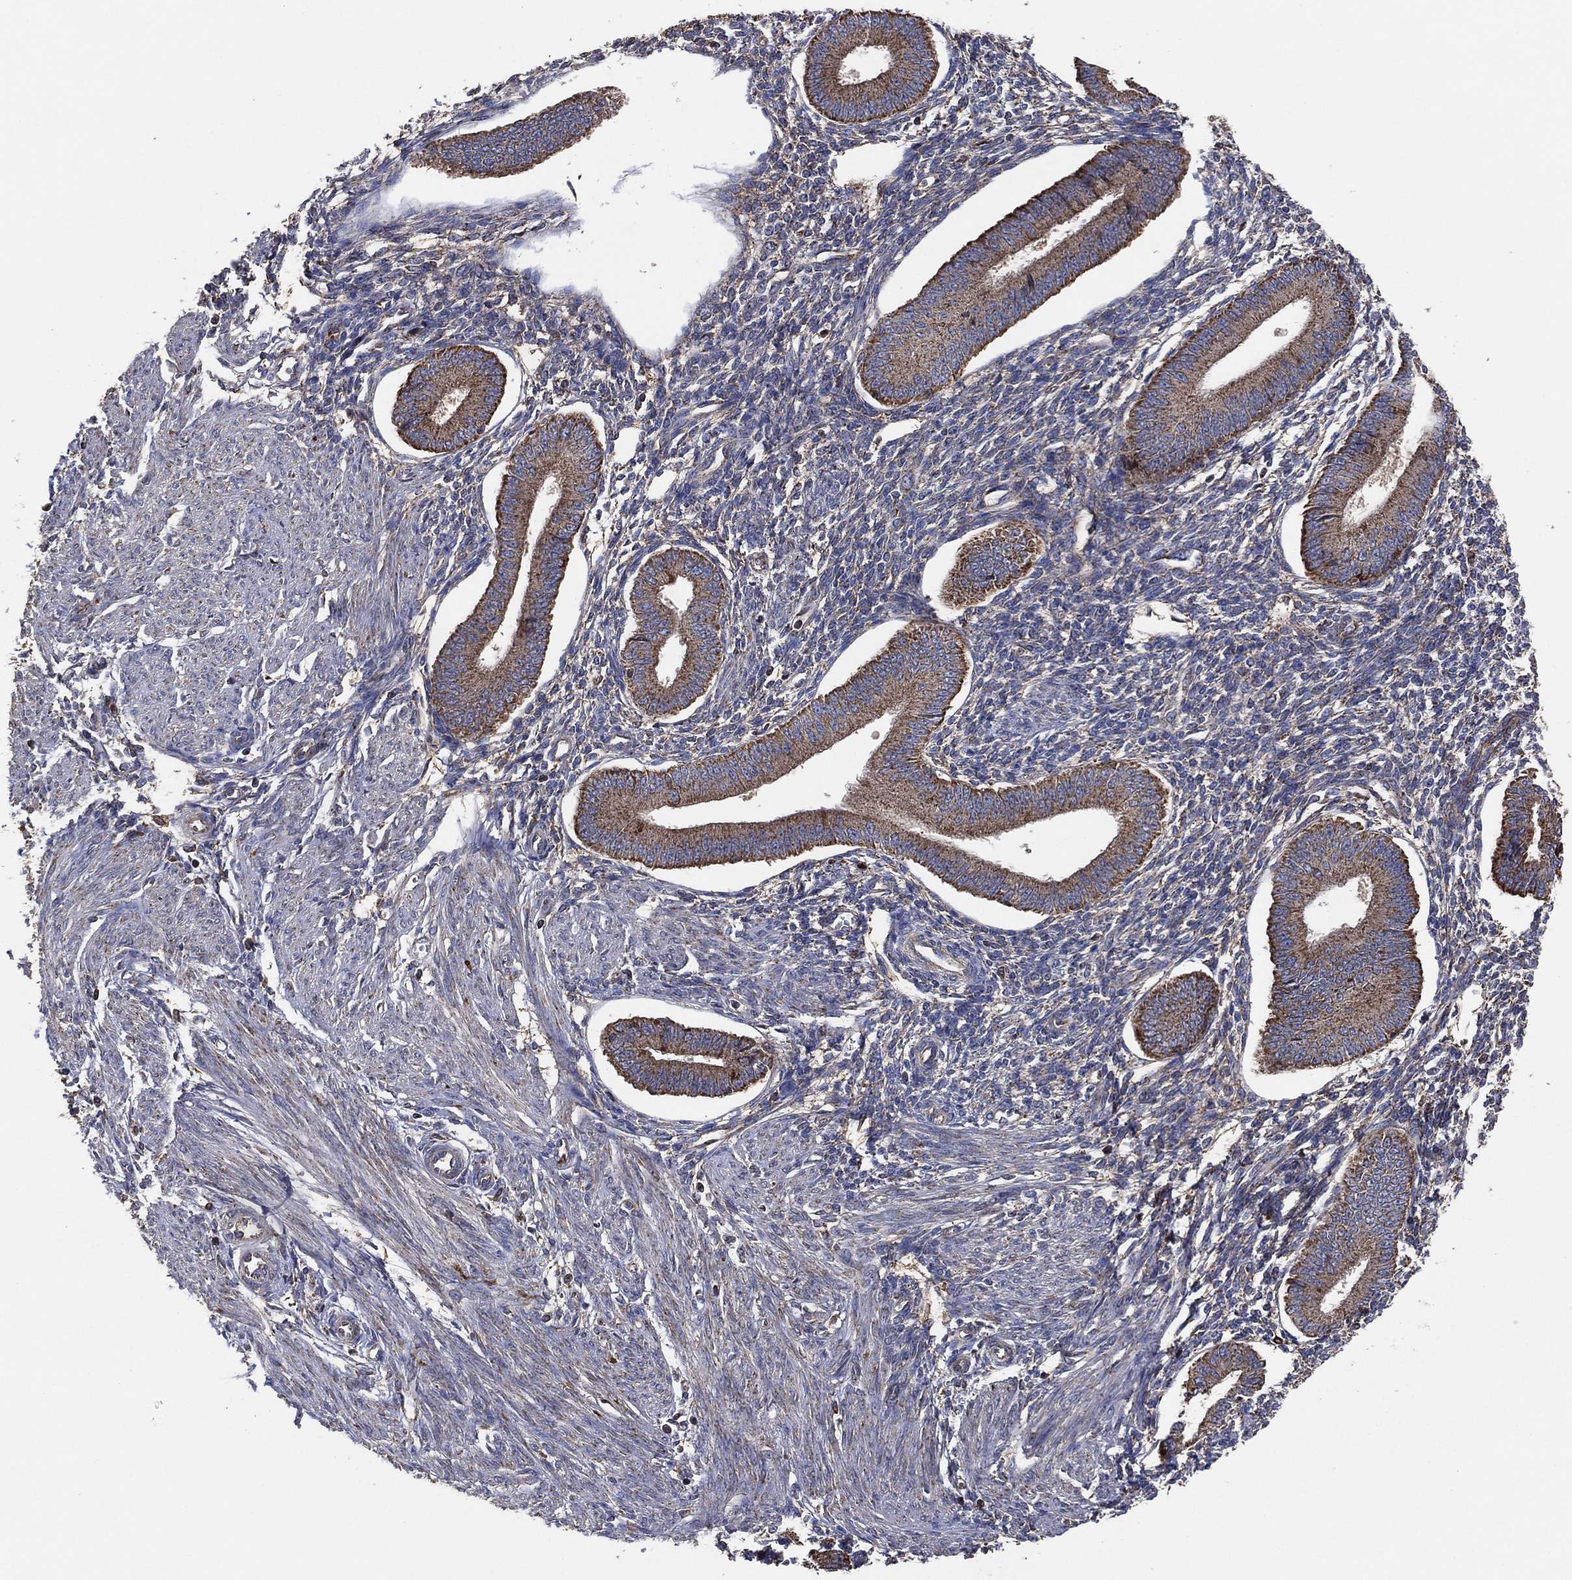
{"staining": {"intensity": "weak", "quantity": "<25%", "location": "cytoplasmic/membranous"}, "tissue": "endometrium", "cell_type": "Cells in endometrial stroma", "image_type": "normal", "snomed": [{"axis": "morphology", "description": "Normal tissue, NOS"}, {"axis": "topography", "description": "Endometrium"}], "caption": "Unremarkable endometrium was stained to show a protein in brown. There is no significant staining in cells in endometrial stroma. Brightfield microscopy of immunohistochemistry (IHC) stained with DAB (3,3'-diaminobenzidine) (brown) and hematoxylin (blue), captured at high magnification.", "gene": "LIMD1", "patient": {"sex": "female", "age": 39}}